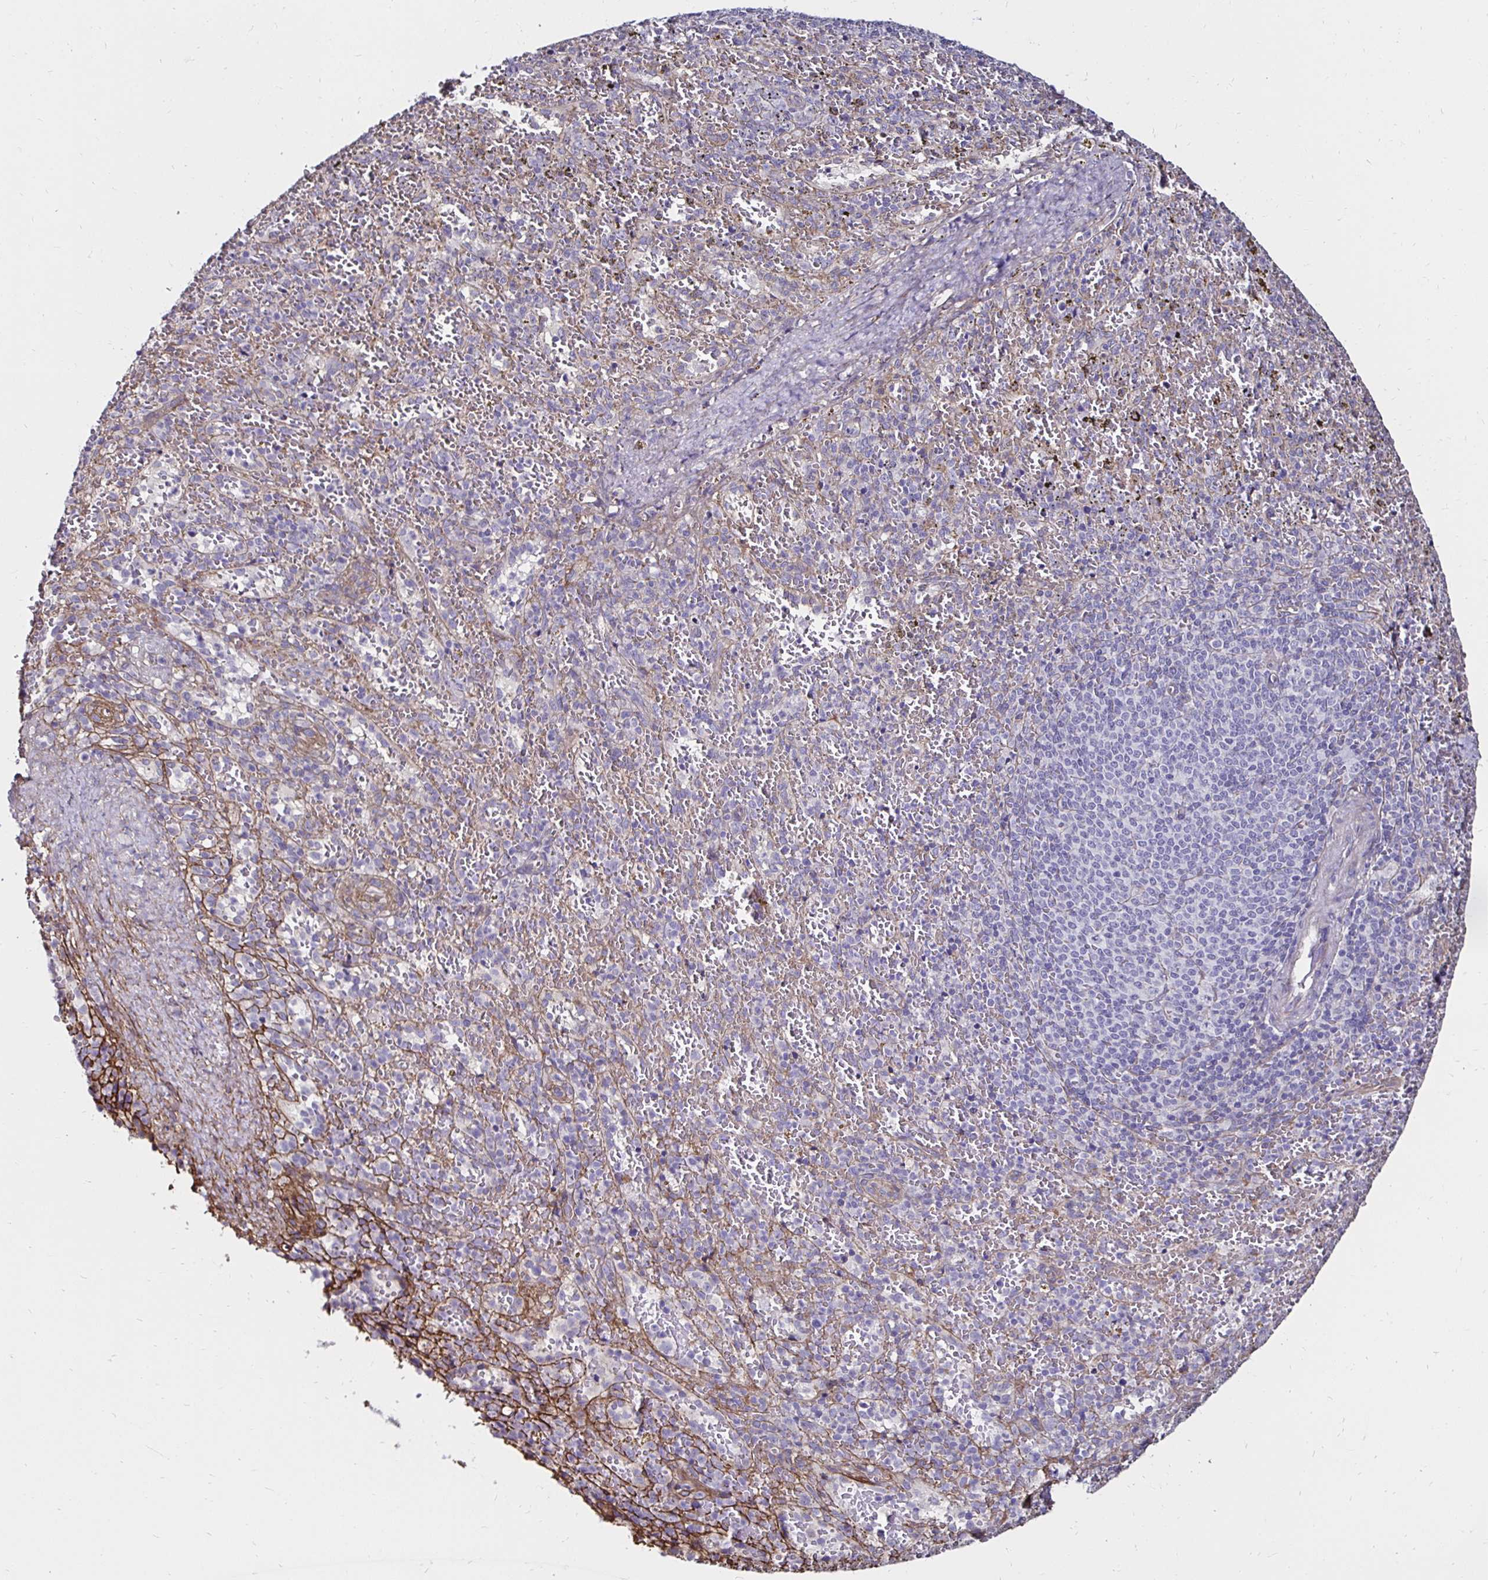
{"staining": {"intensity": "negative", "quantity": "none", "location": "none"}, "tissue": "spleen", "cell_type": "Cells in red pulp", "image_type": "normal", "snomed": [{"axis": "morphology", "description": "Normal tissue, NOS"}, {"axis": "topography", "description": "Spleen"}], "caption": "Immunohistochemistry (IHC) histopathology image of benign spleen: human spleen stained with DAB (3,3'-diaminobenzidine) shows no significant protein staining in cells in red pulp.", "gene": "ITGB1", "patient": {"sex": "female", "age": 50}}